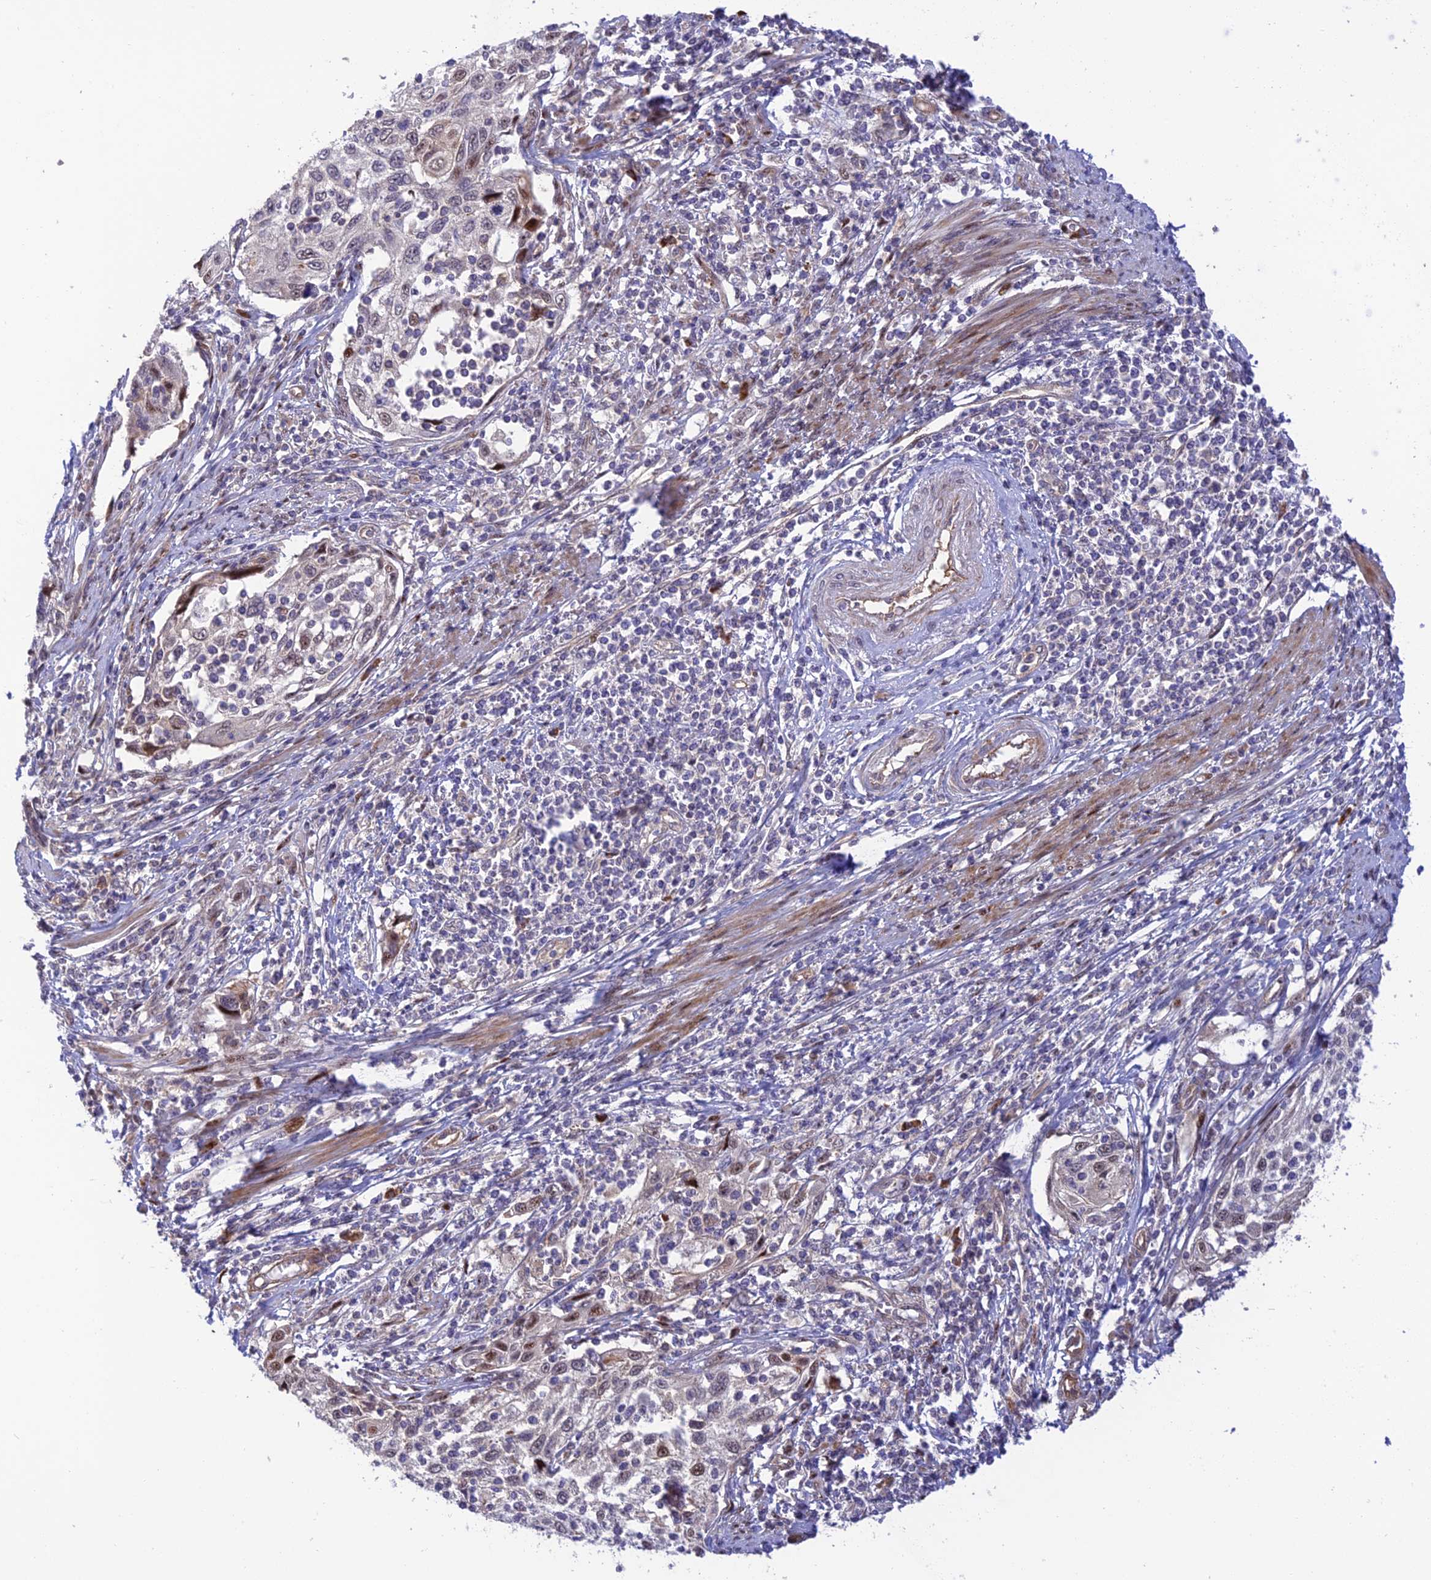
{"staining": {"intensity": "moderate", "quantity": "<25%", "location": "nuclear"}, "tissue": "cervical cancer", "cell_type": "Tumor cells", "image_type": "cancer", "snomed": [{"axis": "morphology", "description": "Squamous cell carcinoma, NOS"}, {"axis": "topography", "description": "Cervix"}], "caption": "The image shows immunohistochemical staining of cervical cancer. There is moderate nuclear positivity is appreciated in approximately <25% of tumor cells.", "gene": "ZNF584", "patient": {"sex": "female", "age": 70}}